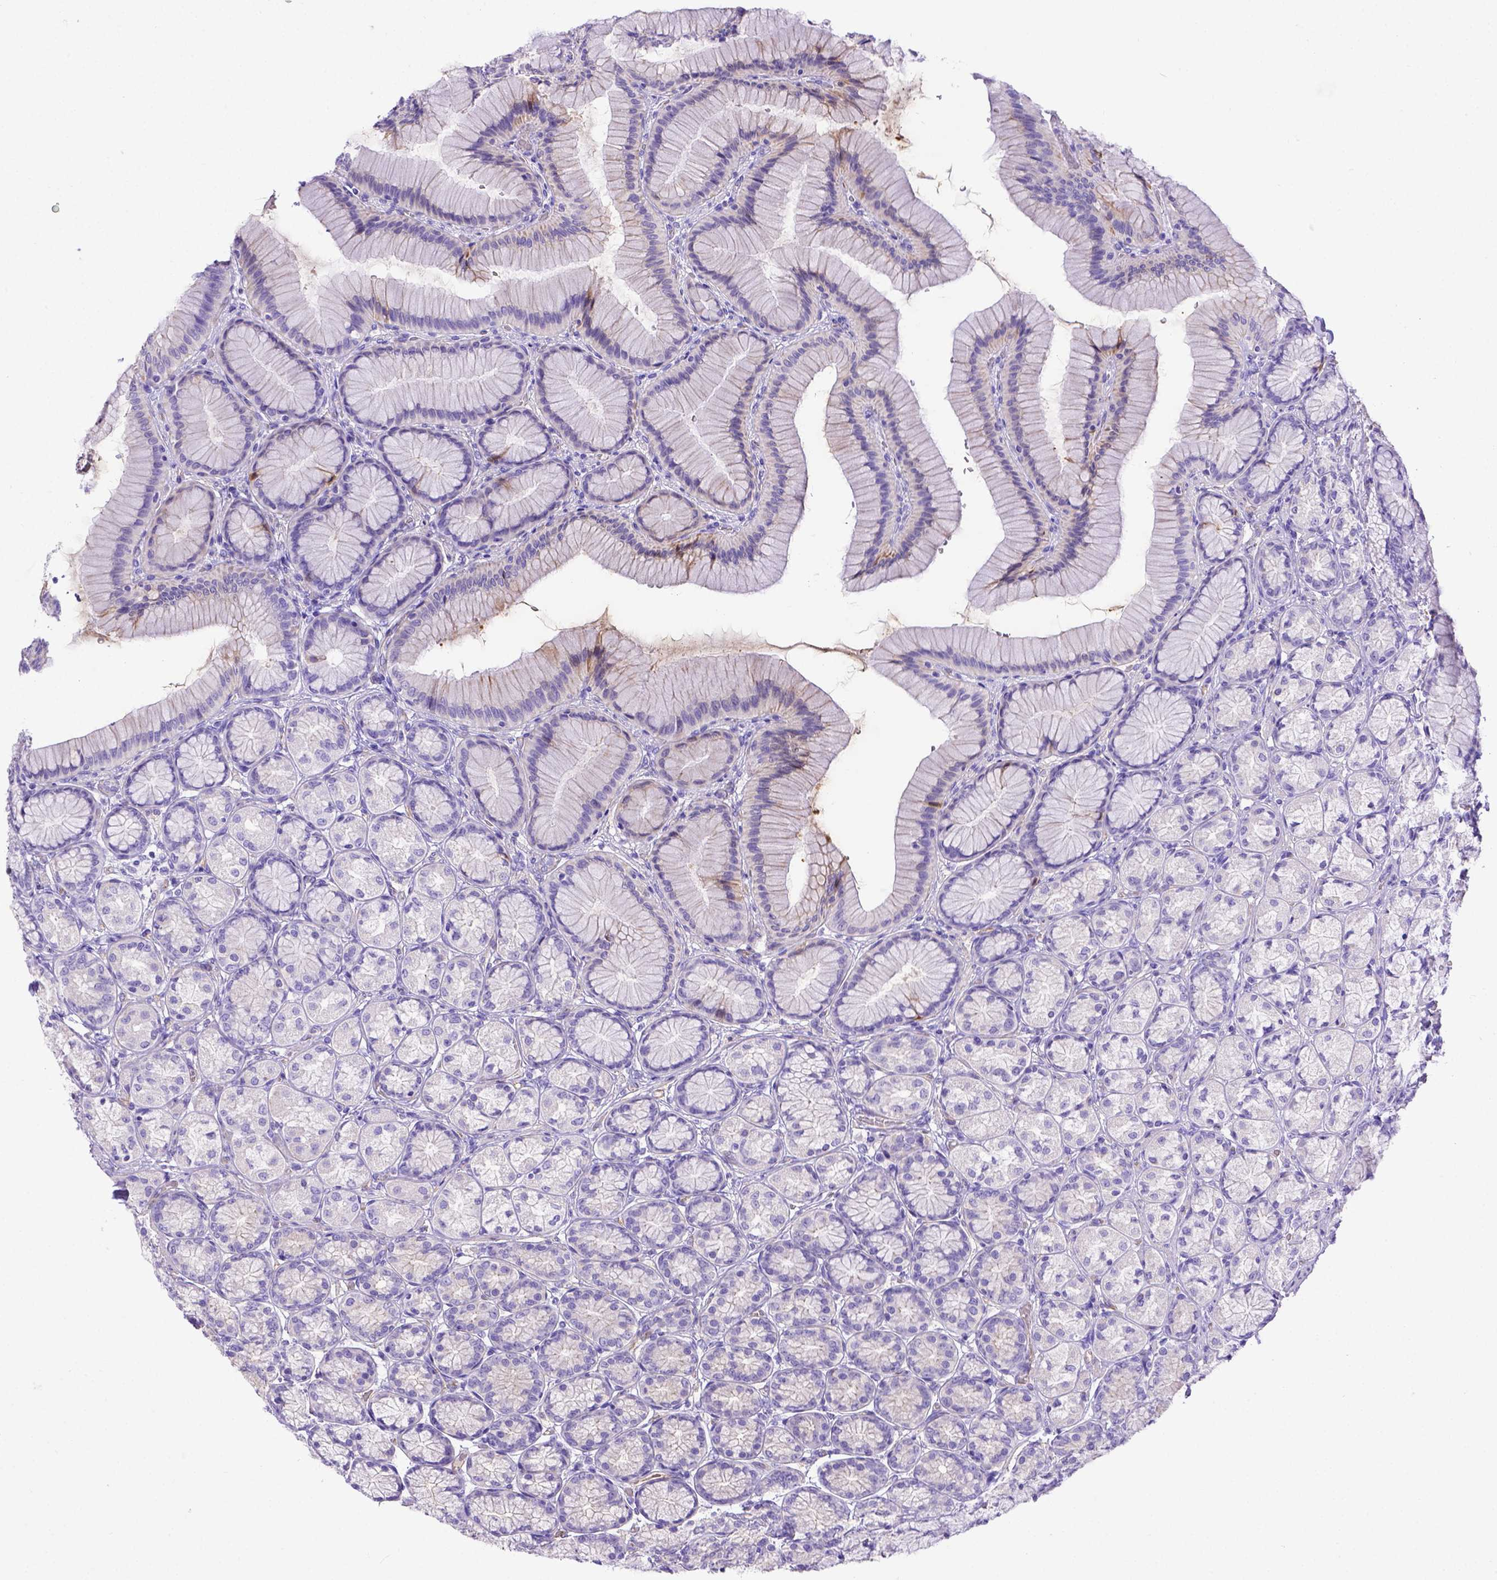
{"staining": {"intensity": "negative", "quantity": "none", "location": "none"}, "tissue": "stomach", "cell_type": "Glandular cells", "image_type": "normal", "snomed": [{"axis": "morphology", "description": "Normal tissue, NOS"}, {"axis": "morphology", "description": "Adenocarcinoma, NOS"}, {"axis": "morphology", "description": "Adenocarcinoma, High grade"}, {"axis": "topography", "description": "Stomach, upper"}, {"axis": "topography", "description": "Stomach"}], "caption": "DAB (3,3'-diaminobenzidine) immunohistochemical staining of benign human stomach demonstrates no significant positivity in glandular cells. Nuclei are stained in blue.", "gene": "LRRC18", "patient": {"sex": "female", "age": 65}}